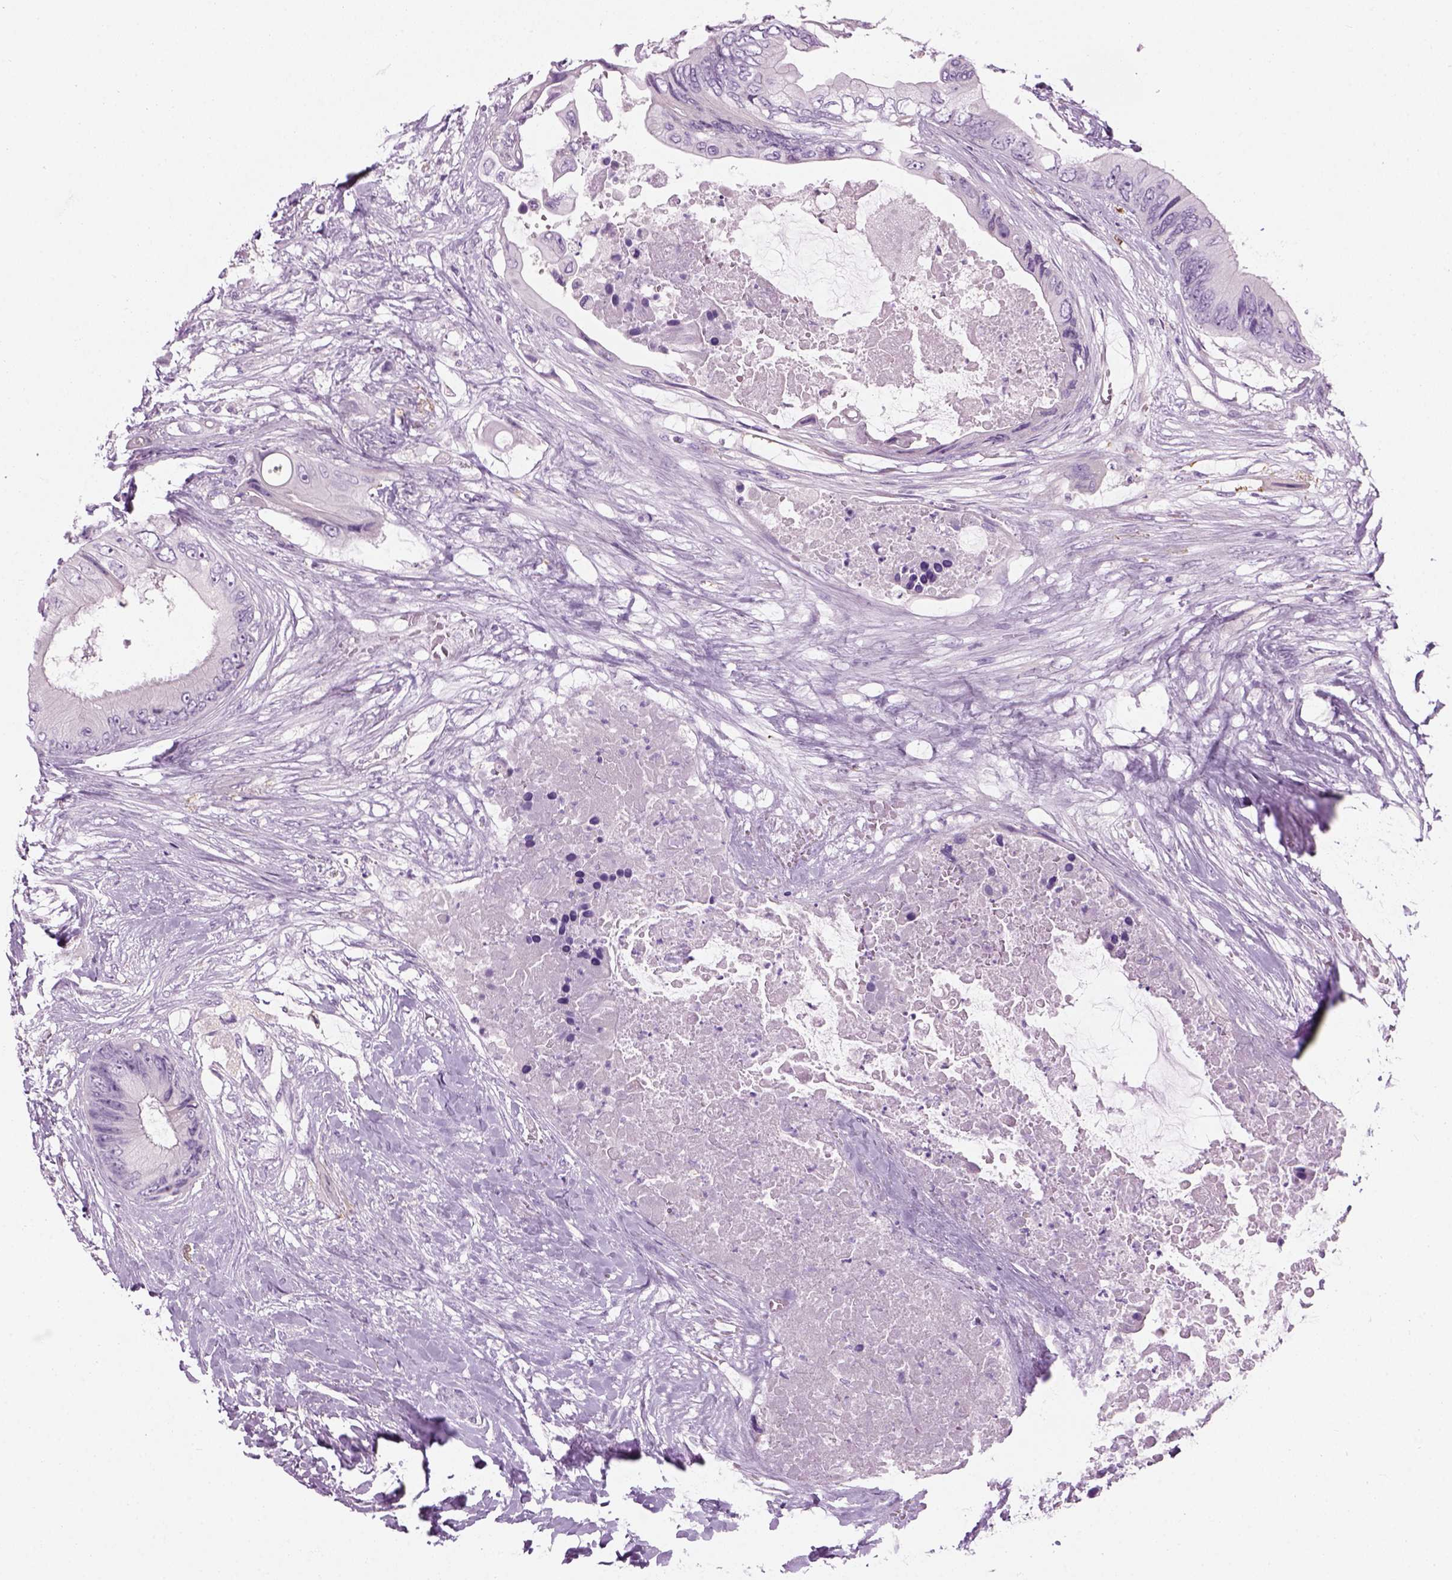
{"staining": {"intensity": "negative", "quantity": "none", "location": "none"}, "tissue": "colorectal cancer", "cell_type": "Tumor cells", "image_type": "cancer", "snomed": [{"axis": "morphology", "description": "Adenocarcinoma, NOS"}, {"axis": "topography", "description": "Rectum"}], "caption": "There is no significant expression in tumor cells of colorectal adenocarcinoma.", "gene": "CIBAR2", "patient": {"sex": "male", "age": 63}}